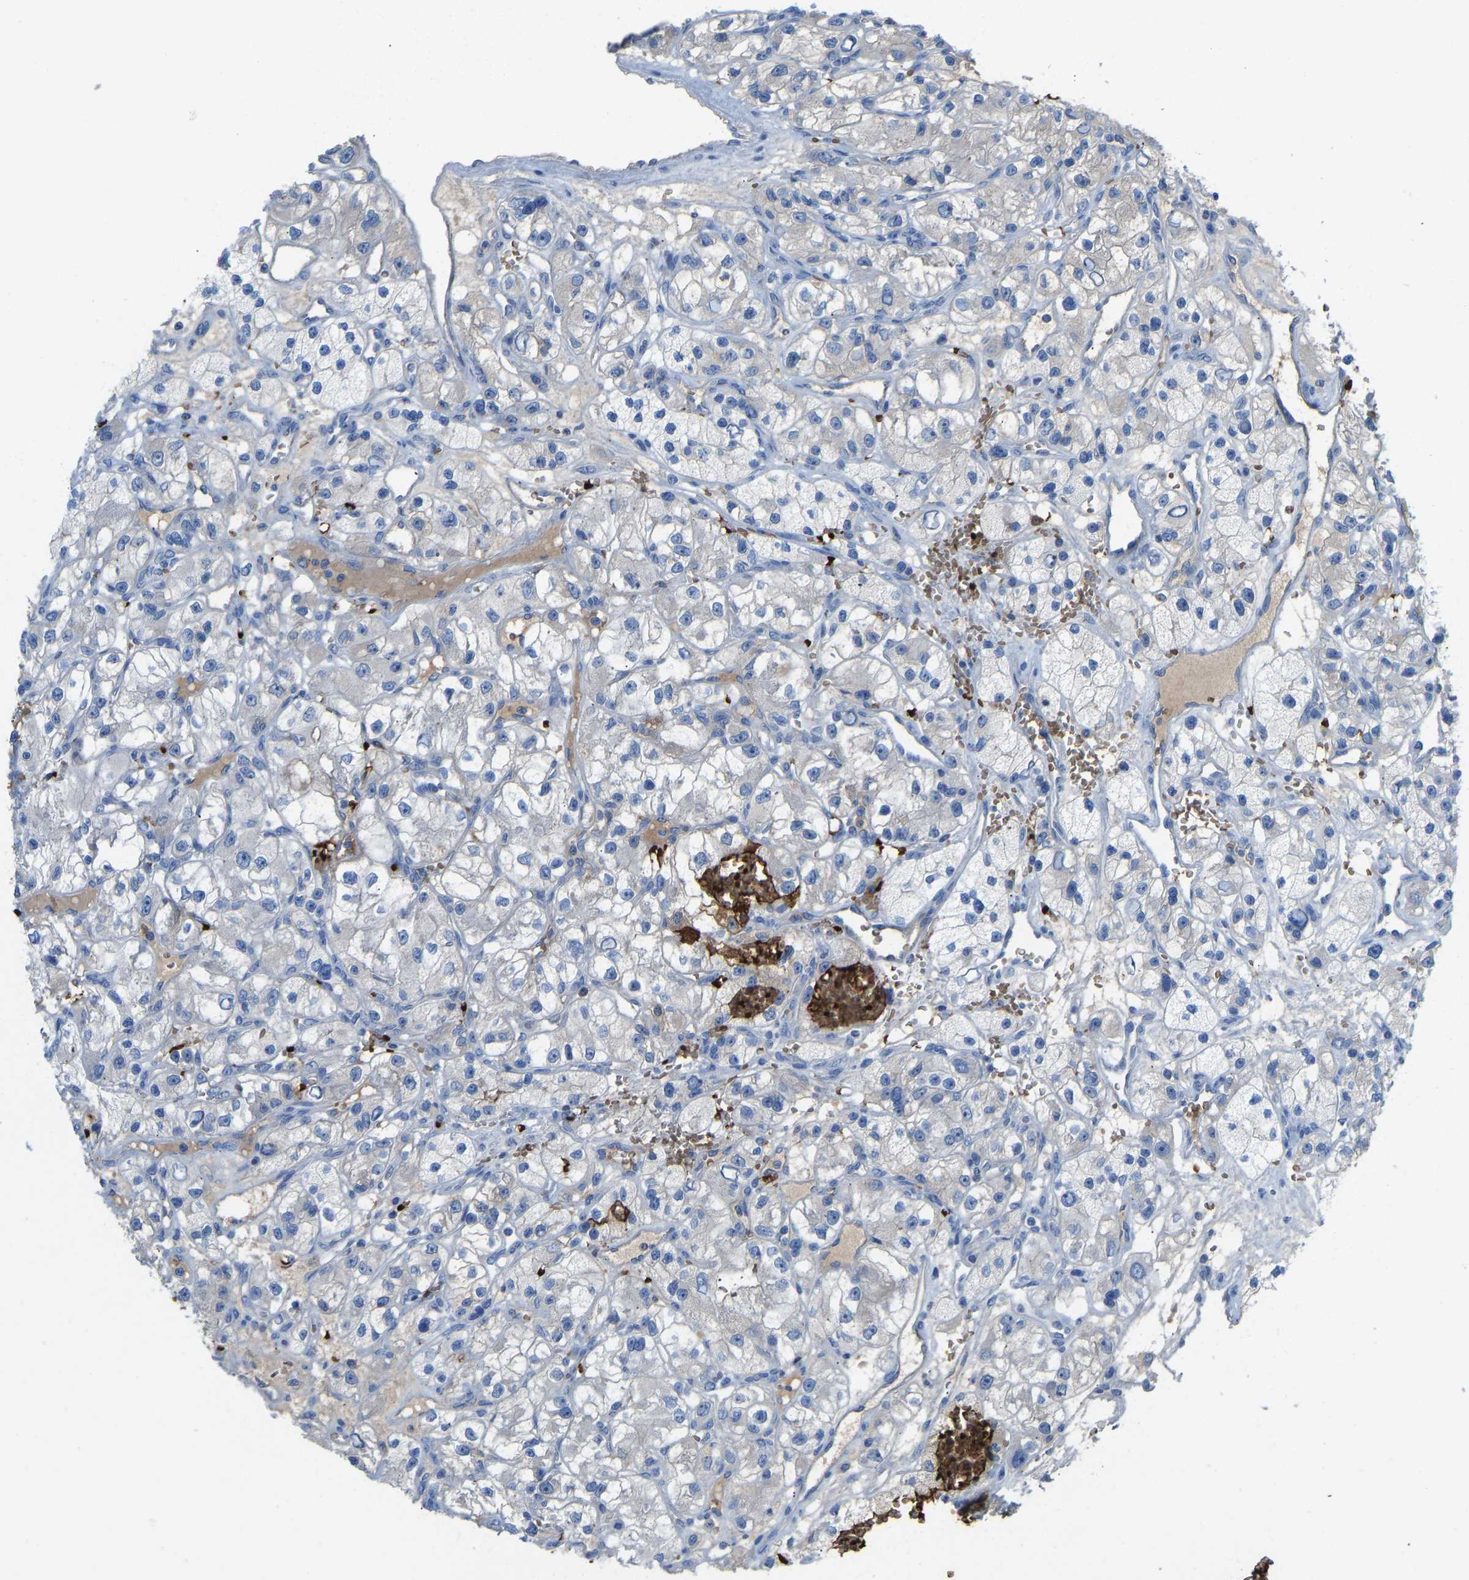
{"staining": {"intensity": "negative", "quantity": "none", "location": "none"}, "tissue": "renal cancer", "cell_type": "Tumor cells", "image_type": "cancer", "snomed": [{"axis": "morphology", "description": "Adenocarcinoma, NOS"}, {"axis": "topography", "description": "Kidney"}], "caption": "Tumor cells are negative for protein expression in human renal cancer (adenocarcinoma).", "gene": "PIGS", "patient": {"sex": "female", "age": 57}}